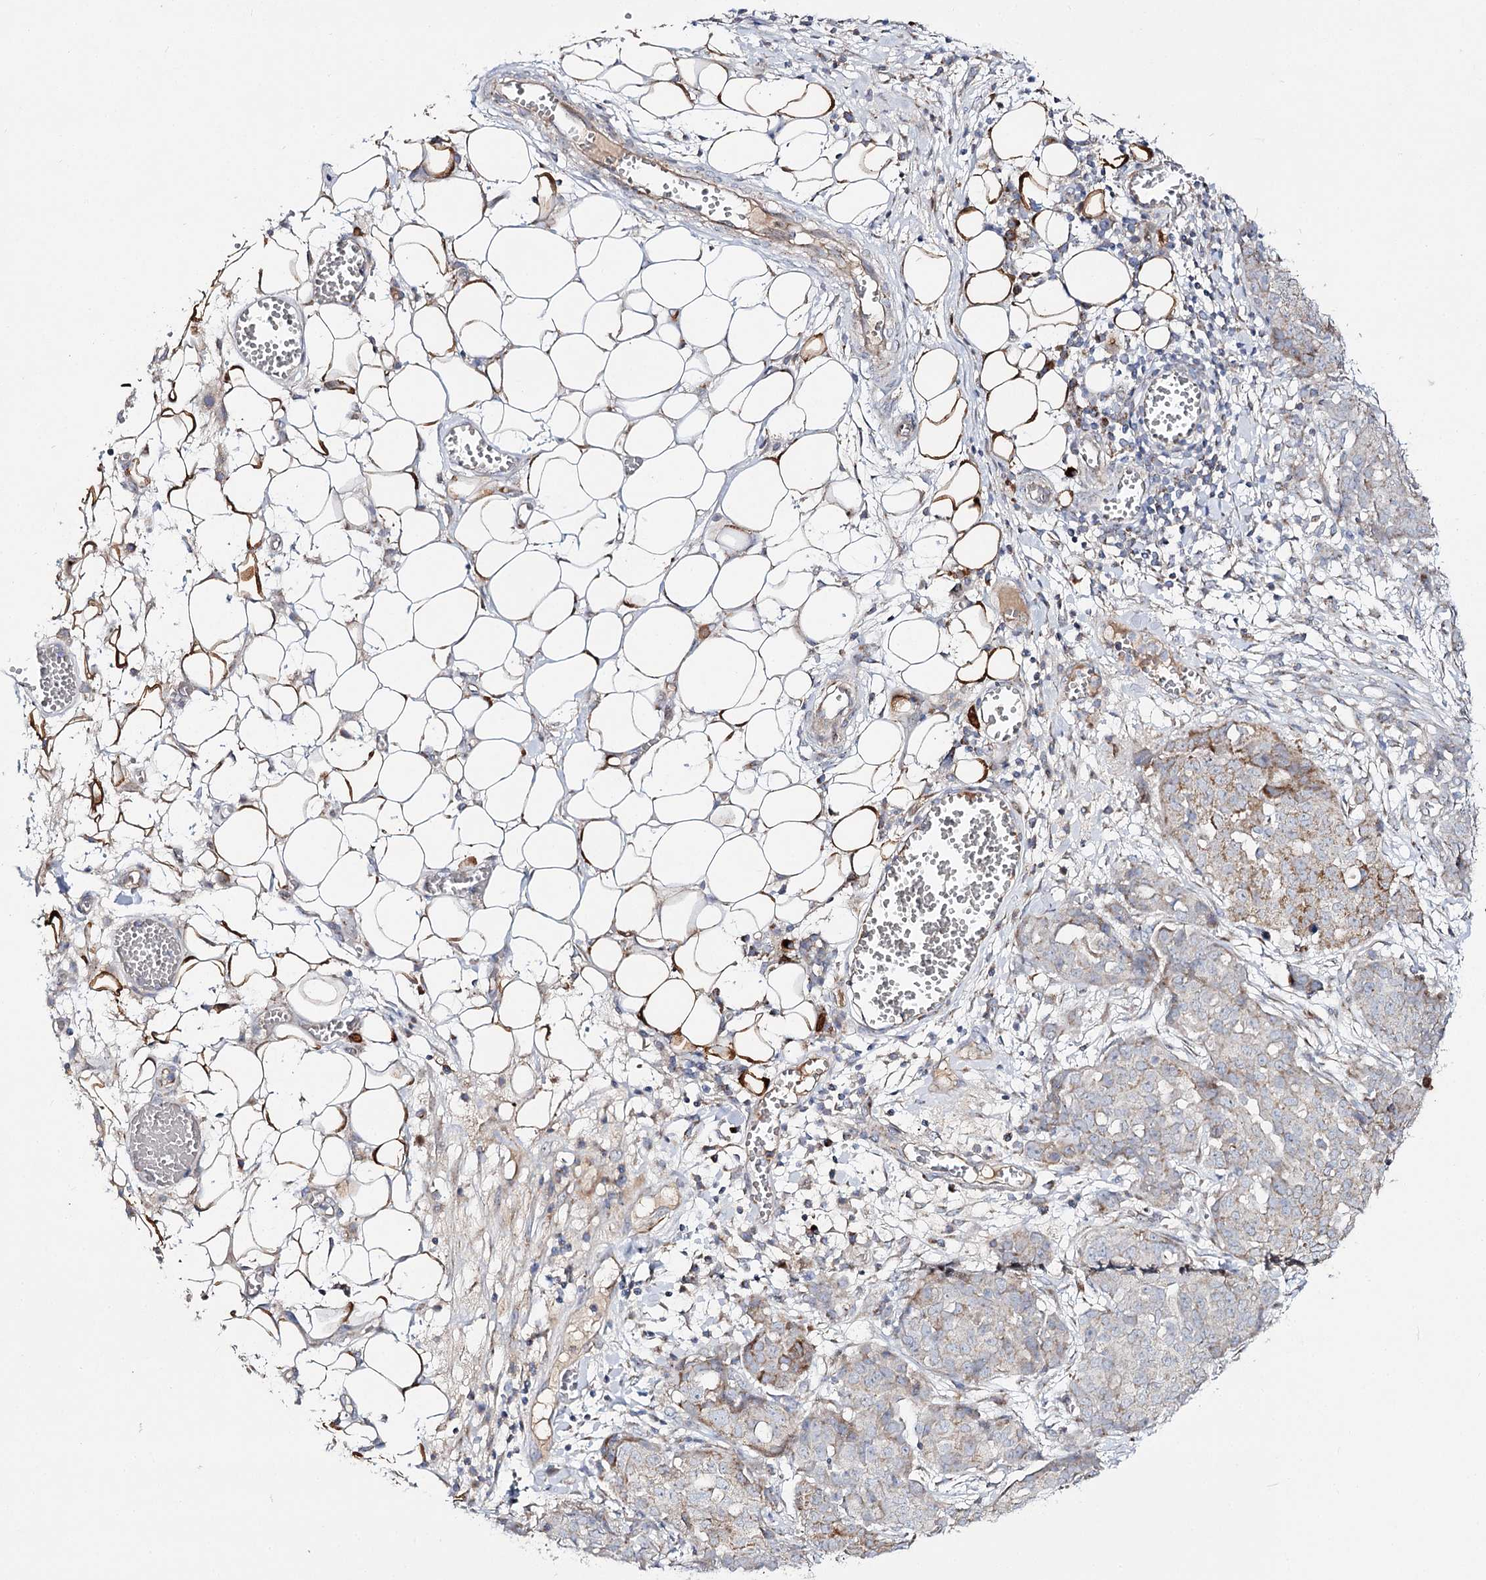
{"staining": {"intensity": "weak", "quantity": "<25%", "location": "cytoplasmic/membranous"}, "tissue": "ovarian cancer", "cell_type": "Tumor cells", "image_type": "cancer", "snomed": [{"axis": "morphology", "description": "Cystadenocarcinoma, serous, NOS"}, {"axis": "topography", "description": "Soft tissue"}, {"axis": "topography", "description": "Ovary"}], "caption": "Human ovarian cancer stained for a protein using IHC shows no expression in tumor cells.", "gene": "C11orf80", "patient": {"sex": "female", "age": 57}}